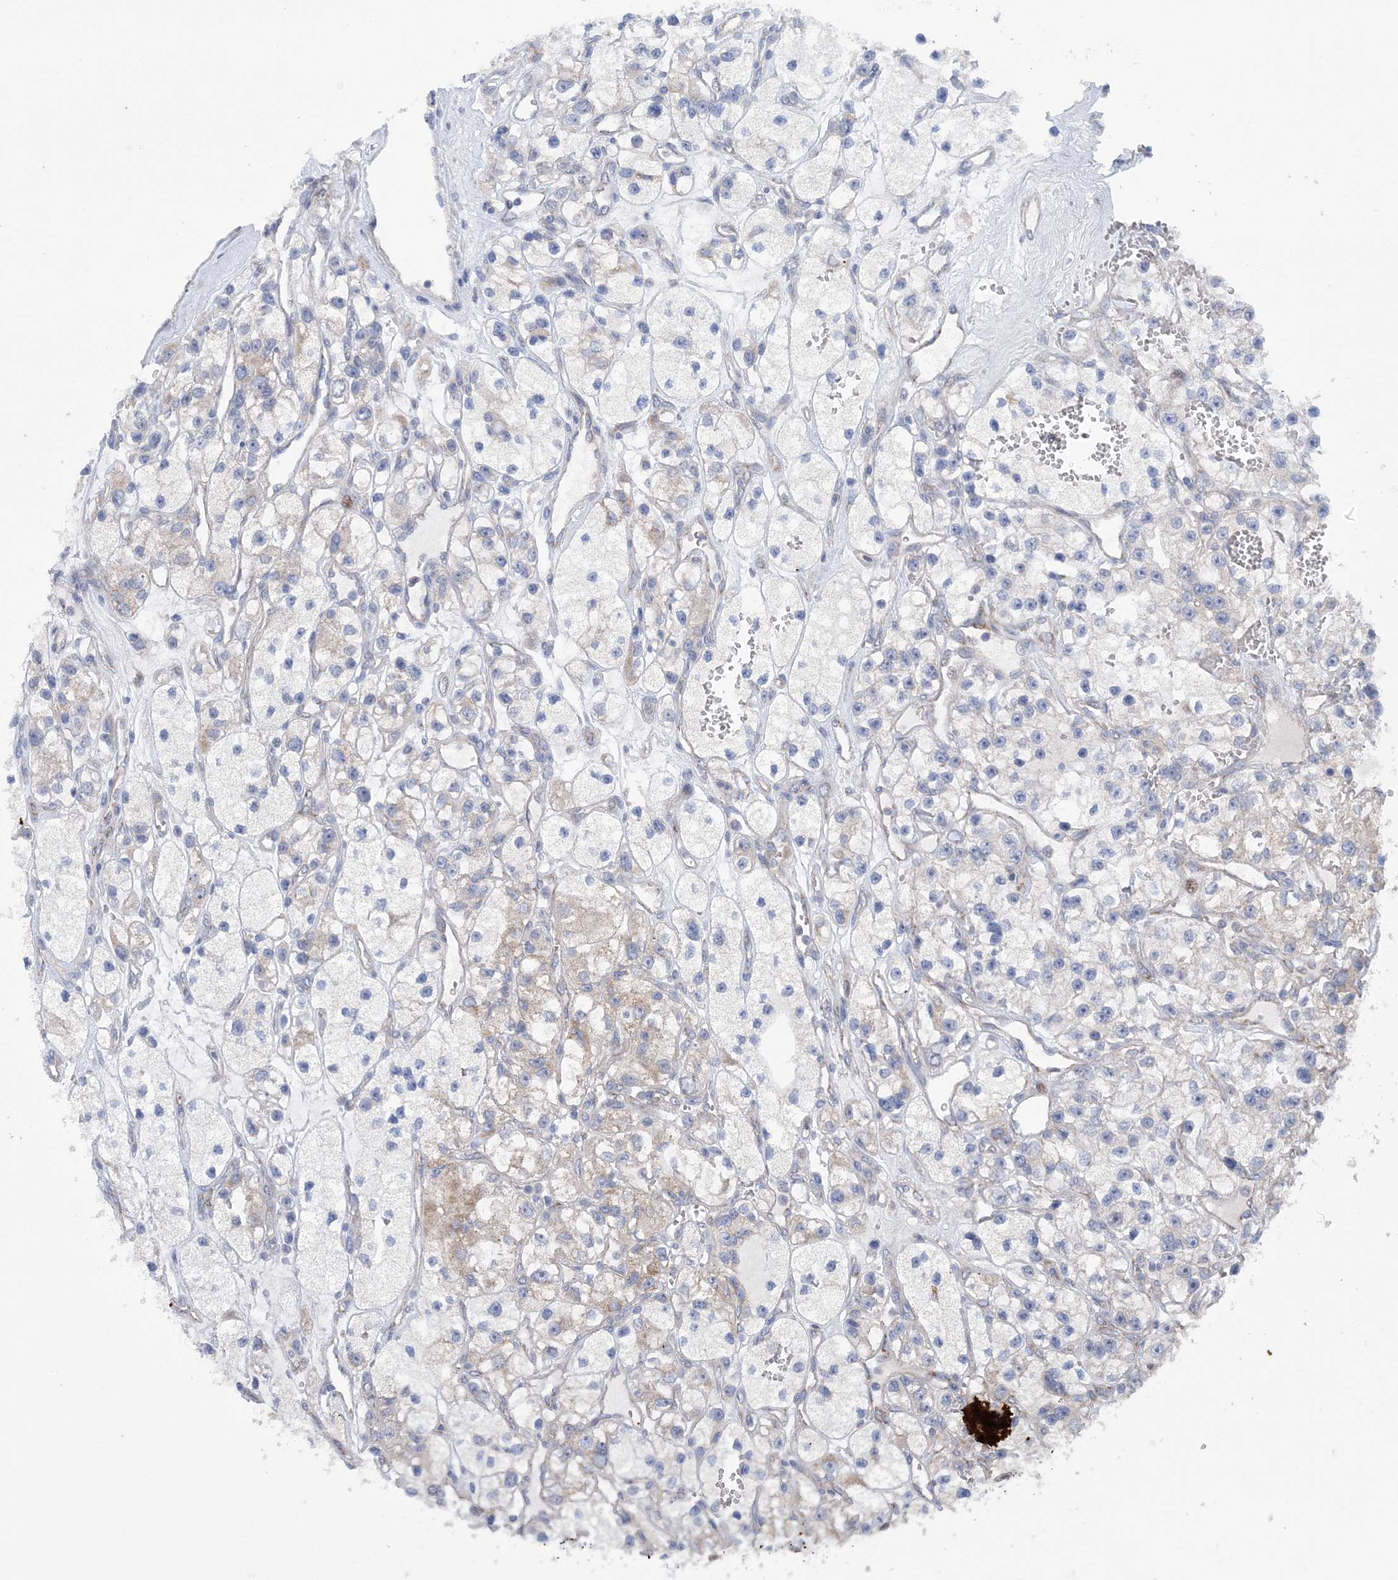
{"staining": {"intensity": "moderate", "quantity": "<25%", "location": "cytoplasmic/membranous"}, "tissue": "renal cancer", "cell_type": "Tumor cells", "image_type": "cancer", "snomed": [{"axis": "morphology", "description": "Adenocarcinoma, NOS"}, {"axis": "topography", "description": "Kidney"}], "caption": "Adenocarcinoma (renal) stained with a brown dye displays moderate cytoplasmic/membranous positive positivity in about <25% of tumor cells.", "gene": "COPE", "patient": {"sex": "female", "age": 57}}